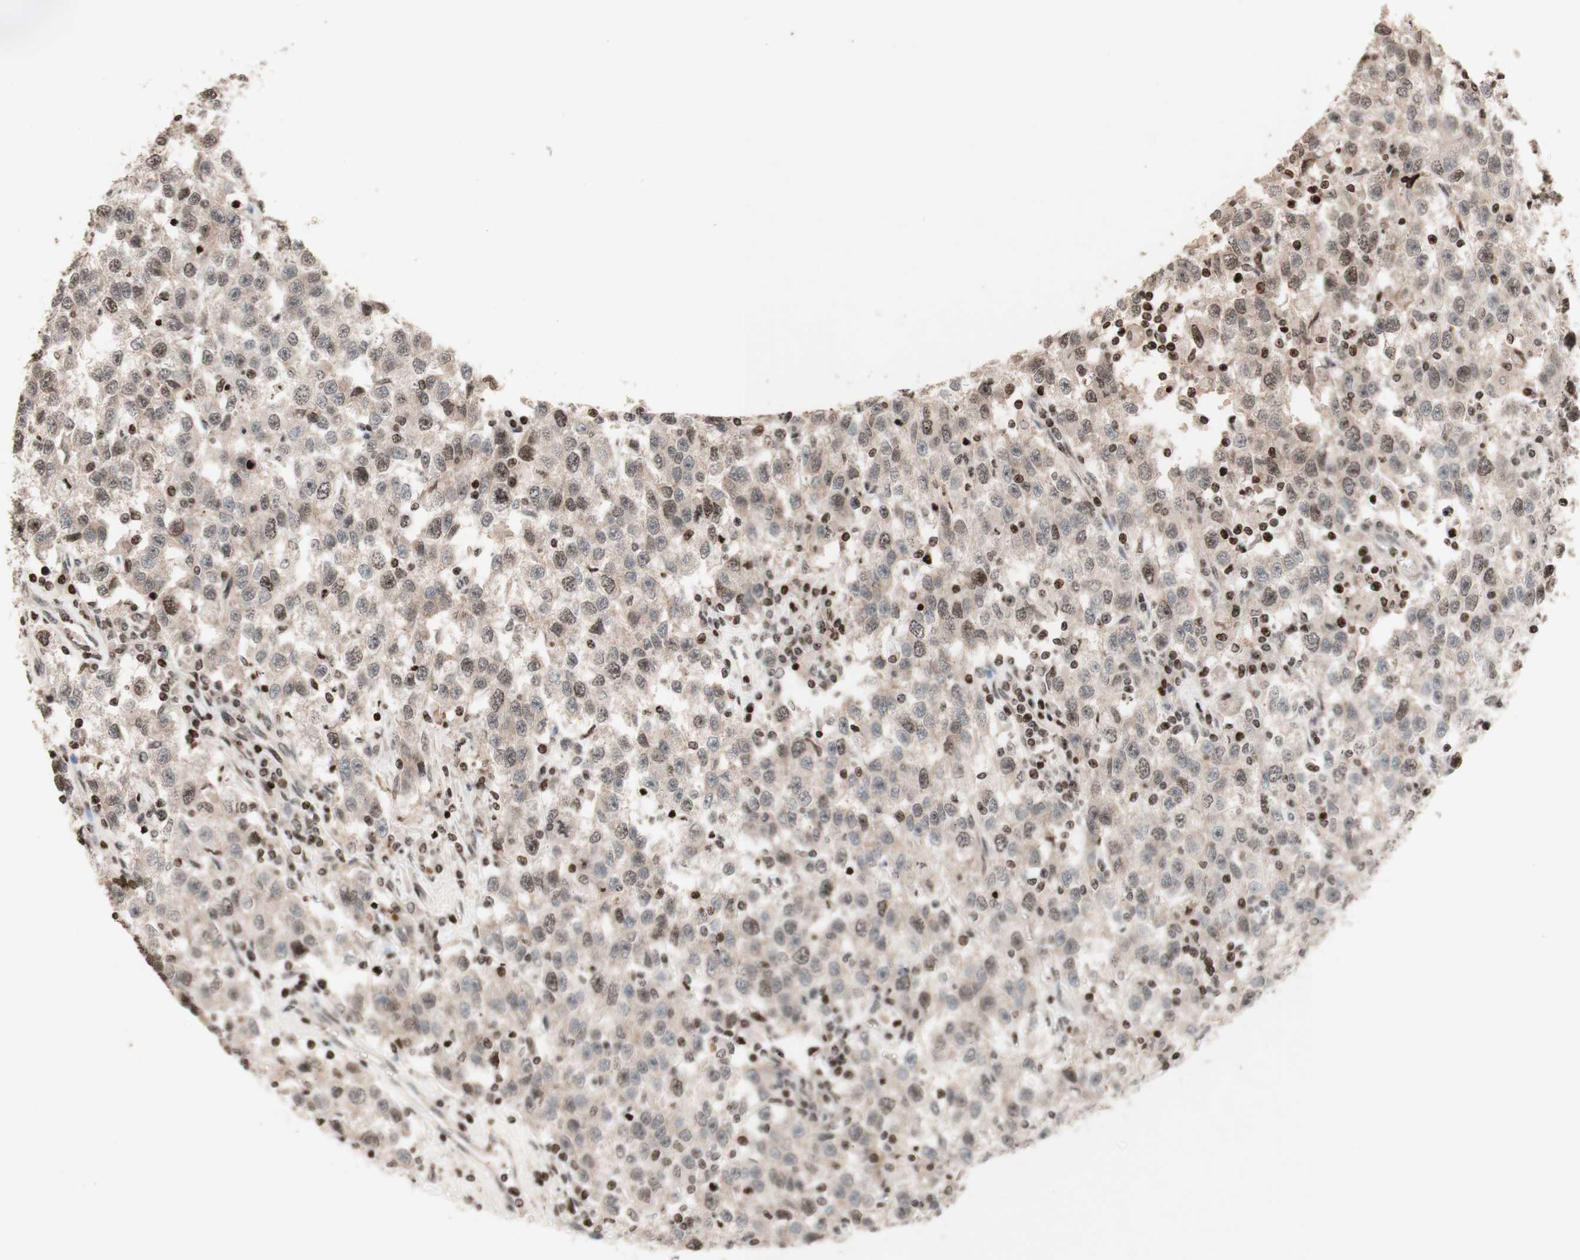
{"staining": {"intensity": "weak", "quantity": "<25%", "location": "none"}, "tissue": "testis cancer", "cell_type": "Tumor cells", "image_type": "cancer", "snomed": [{"axis": "morphology", "description": "Seminoma, NOS"}, {"axis": "topography", "description": "Testis"}], "caption": "The histopathology image displays no staining of tumor cells in testis cancer.", "gene": "POLA1", "patient": {"sex": "male", "age": 41}}